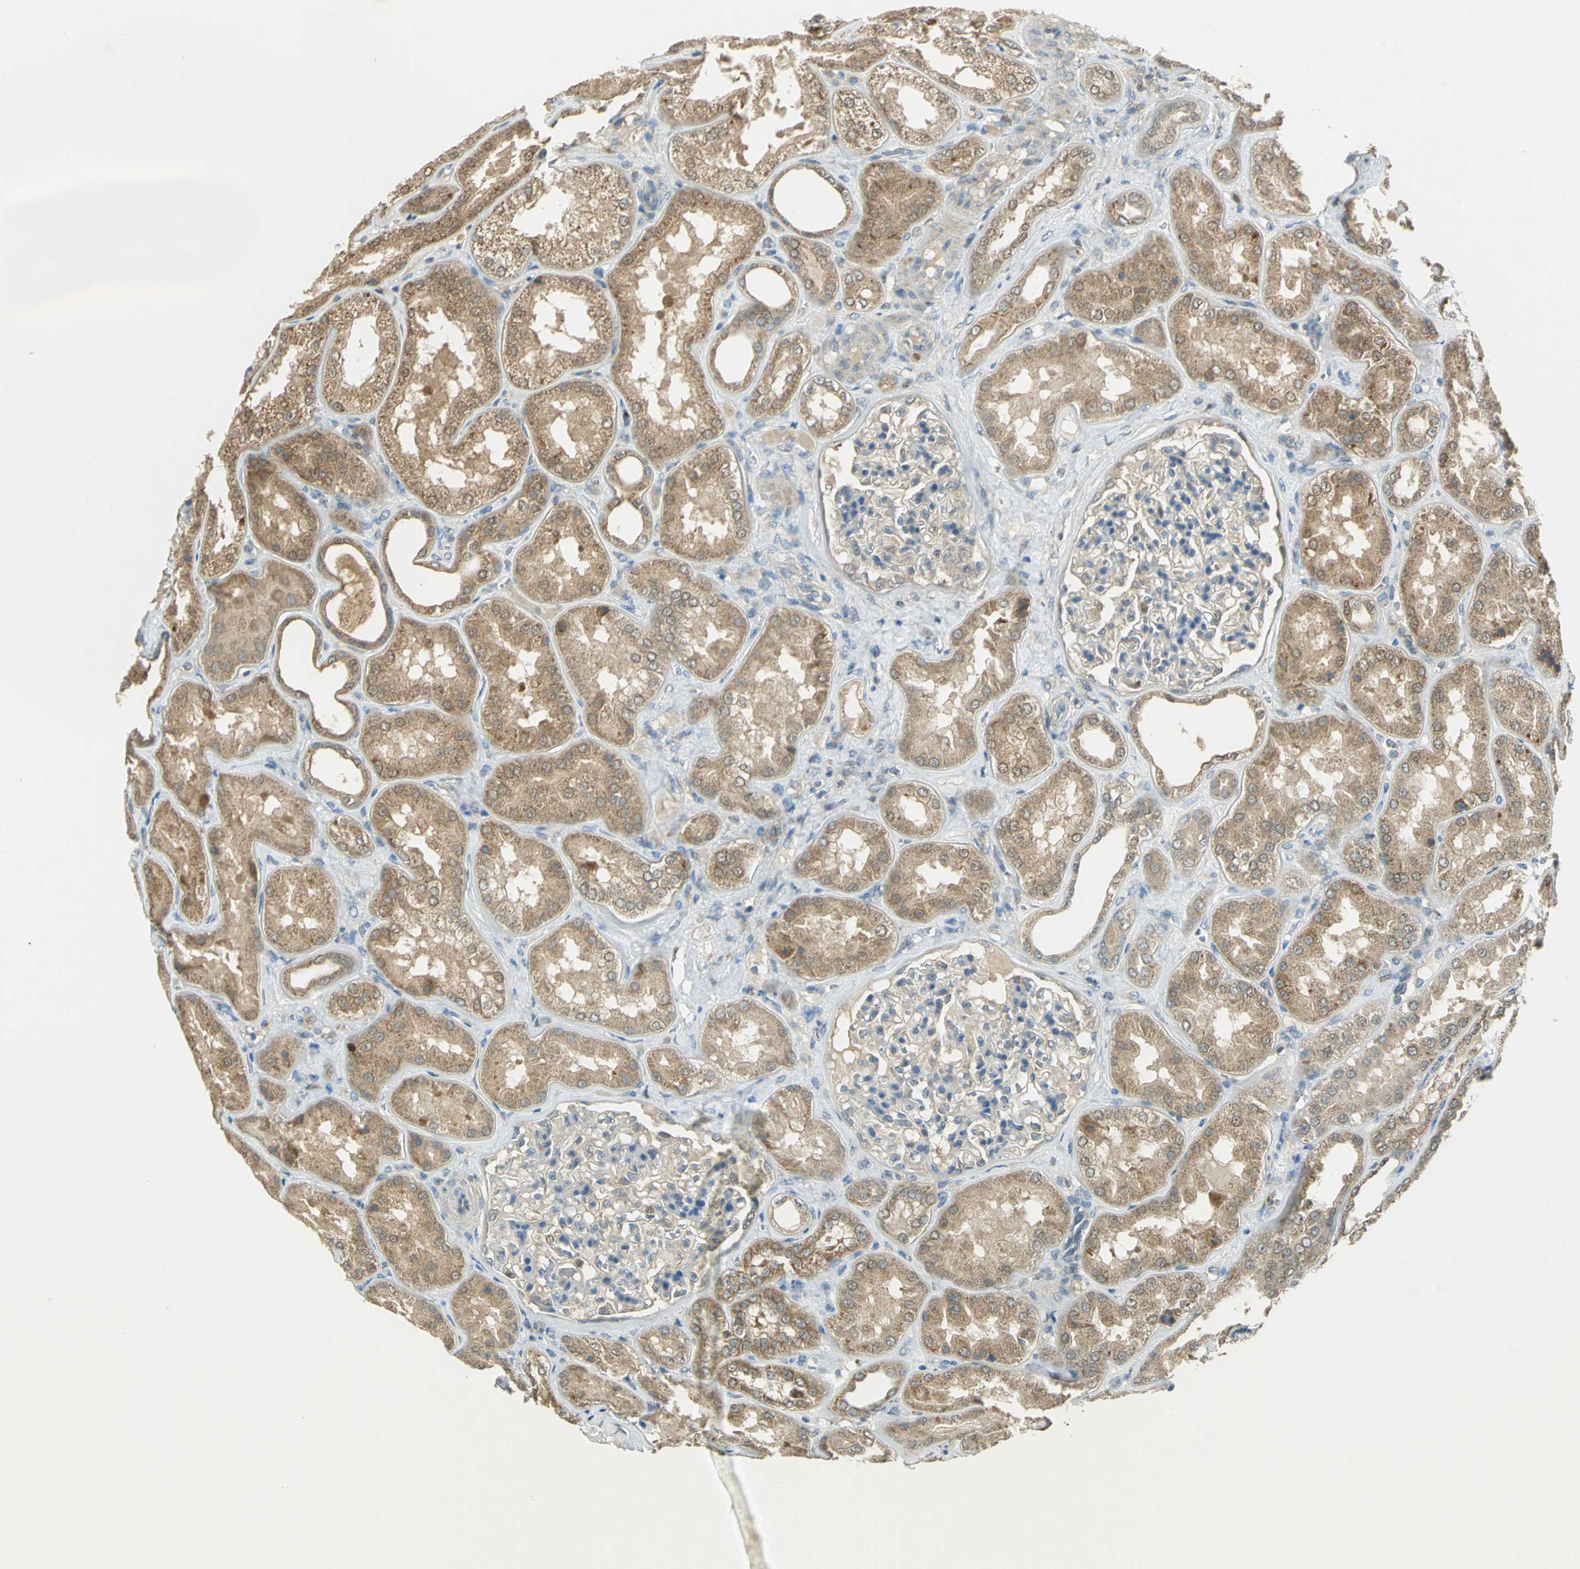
{"staining": {"intensity": "weak", "quantity": "<25%", "location": "cytoplasmic/membranous"}, "tissue": "kidney", "cell_type": "Cells in glomeruli", "image_type": "normal", "snomed": [{"axis": "morphology", "description": "Normal tissue, NOS"}, {"axis": "topography", "description": "Kidney"}], "caption": "The immunohistochemistry micrograph has no significant expression in cells in glomeruli of kidney. (DAB (3,3'-diaminobenzidine) IHC, high magnification).", "gene": "BIRC2", "patient": {"sex": "female", "age": 56}}